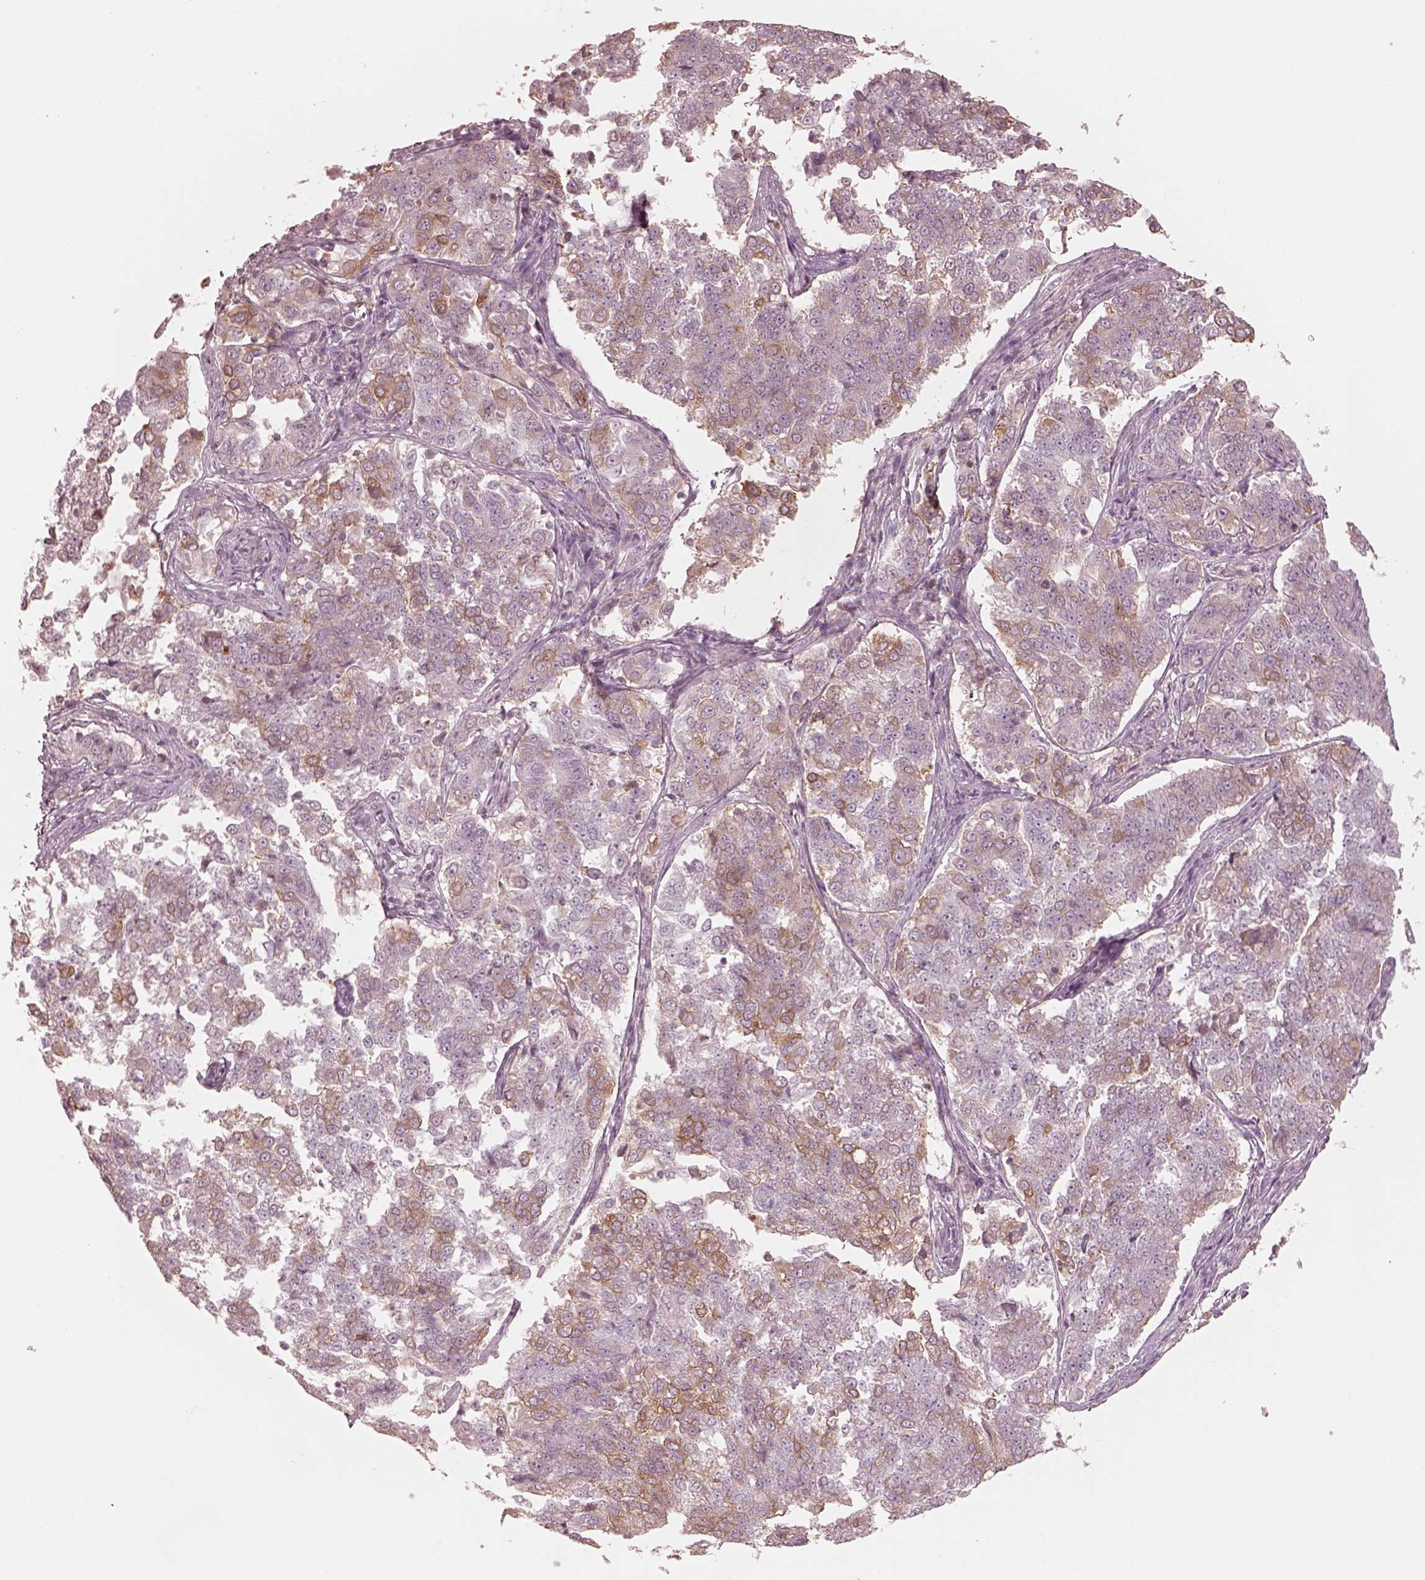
{"staining": {"intensity": "weak", "quantity": ">75%", "location": "cytoplasmic/membranous"}, "tissue": "endometrial cancer", "cell_type": "Tumor cells", "image_type": "cancer", "snomed": [{"axis": "morphology", "description": "Adenocarcinoma, NOS"}, {"axis": "topography", "description": "Endometrium"}], "caption": "Immunohistochemistry of human endometrial adenocarcinoma shows low levels of weak cytoplasmic/membranous expression in about >75% of tumor cells.", "gene": "GPRIN1", "patient": {"sex": "female", "age": 43}}